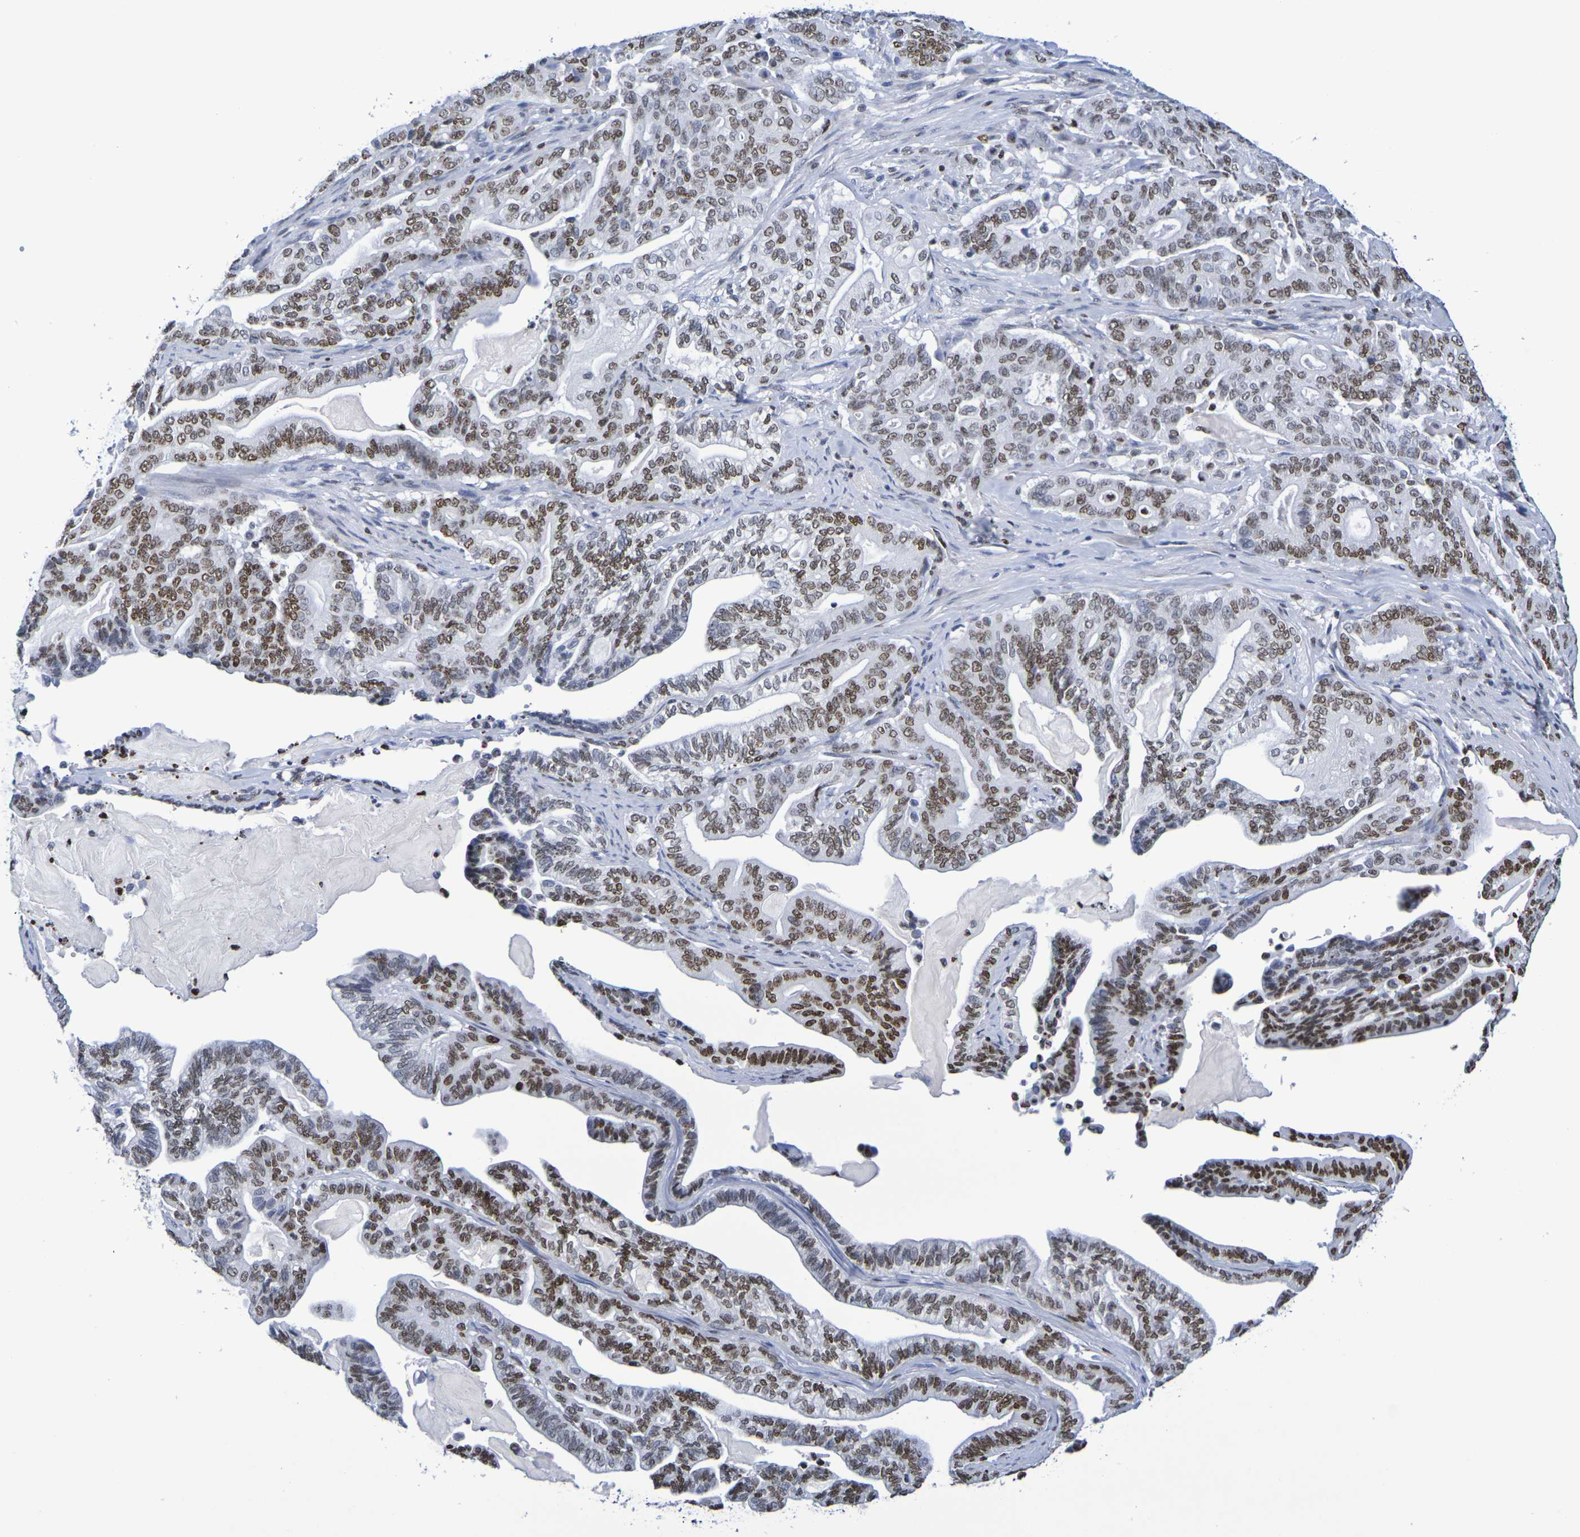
{"staining": {"intensity": "moderate", "quantity": ">75%", "location": "nuclear"}, "tissue": "pancreatic cancer", "cell_type": "Tumor cells", "image_type": "cancer", "snomed": [{"axis": "morphology", "description": "Adenocarcinoma, NOS"}, {"axis": "topography", "description": "Pancreas"}], "caption": "Protein staining exhibits moderate nuclear staining in approximately >75% of tumor cells in pancreatic adenocarcinoma. (DAB = brown stain, brightfield microscopy at high magnification).", "gene": "H1-5", "patient": {"sex": "male", "age": 63}}